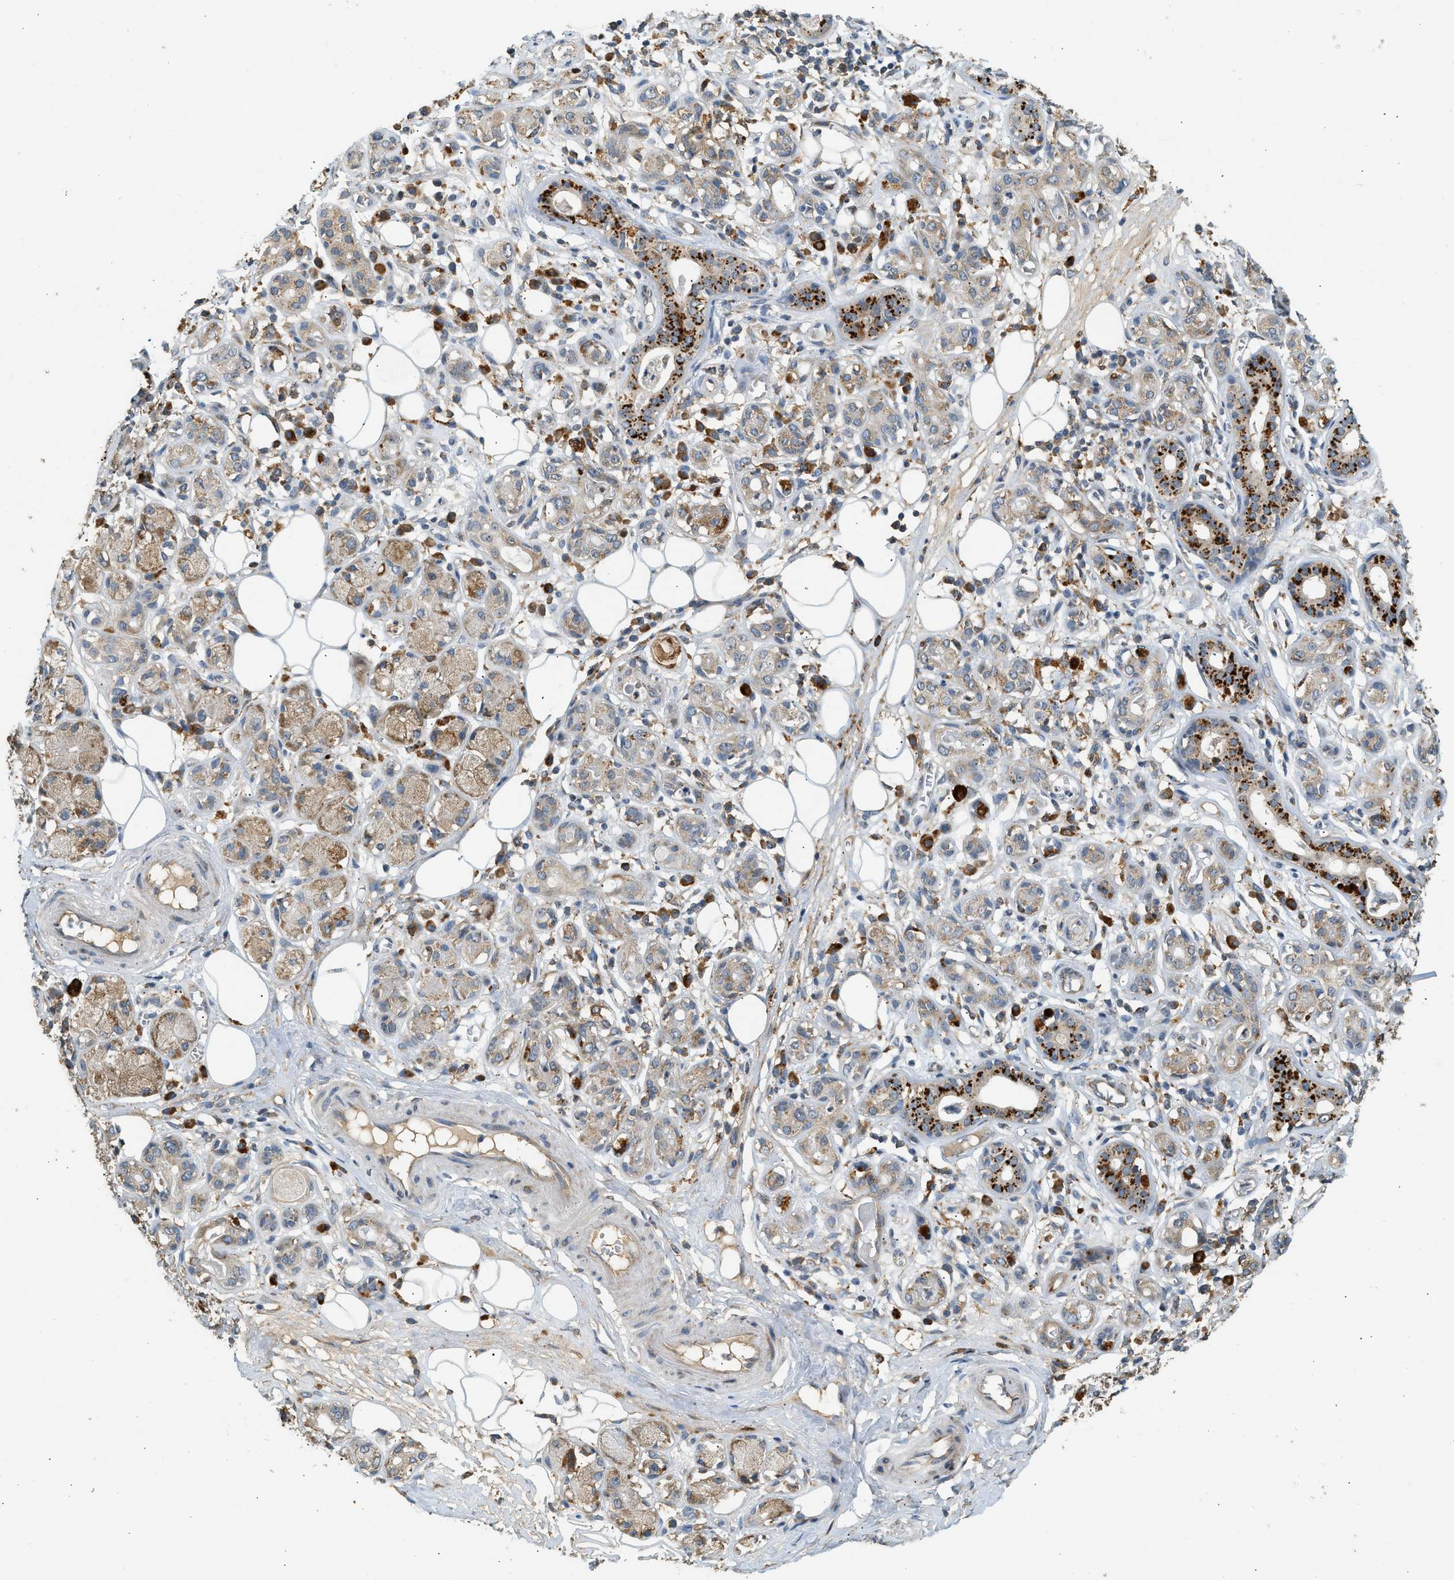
{"staining": {"intensity": "weak", "quantity": ">75%", "location": "cytoplasmic/membranous"}, "tissue": "adipose tissue", "cell_type": "Adipocytes", "image_type": "normal", "snomed": [{"axis": "morphology", "description": "Normal tissue, NOS"}, {"axis": "morphology", "description": "Inflammation, NOS"}, {"axis": "topography", "description": "Salivary gland"}, {"axis": "topography", "description": "Peripheral nerve tissue"}], "caption": "An IHC micrograph of unremarkable tissue is shown. Protein staining in brown labels weak cytoplasmic/membranous positivity in adipose tissue within adipocytes.", "gene": "CTSB", "patient": {"sex": "female", "age": 75}}